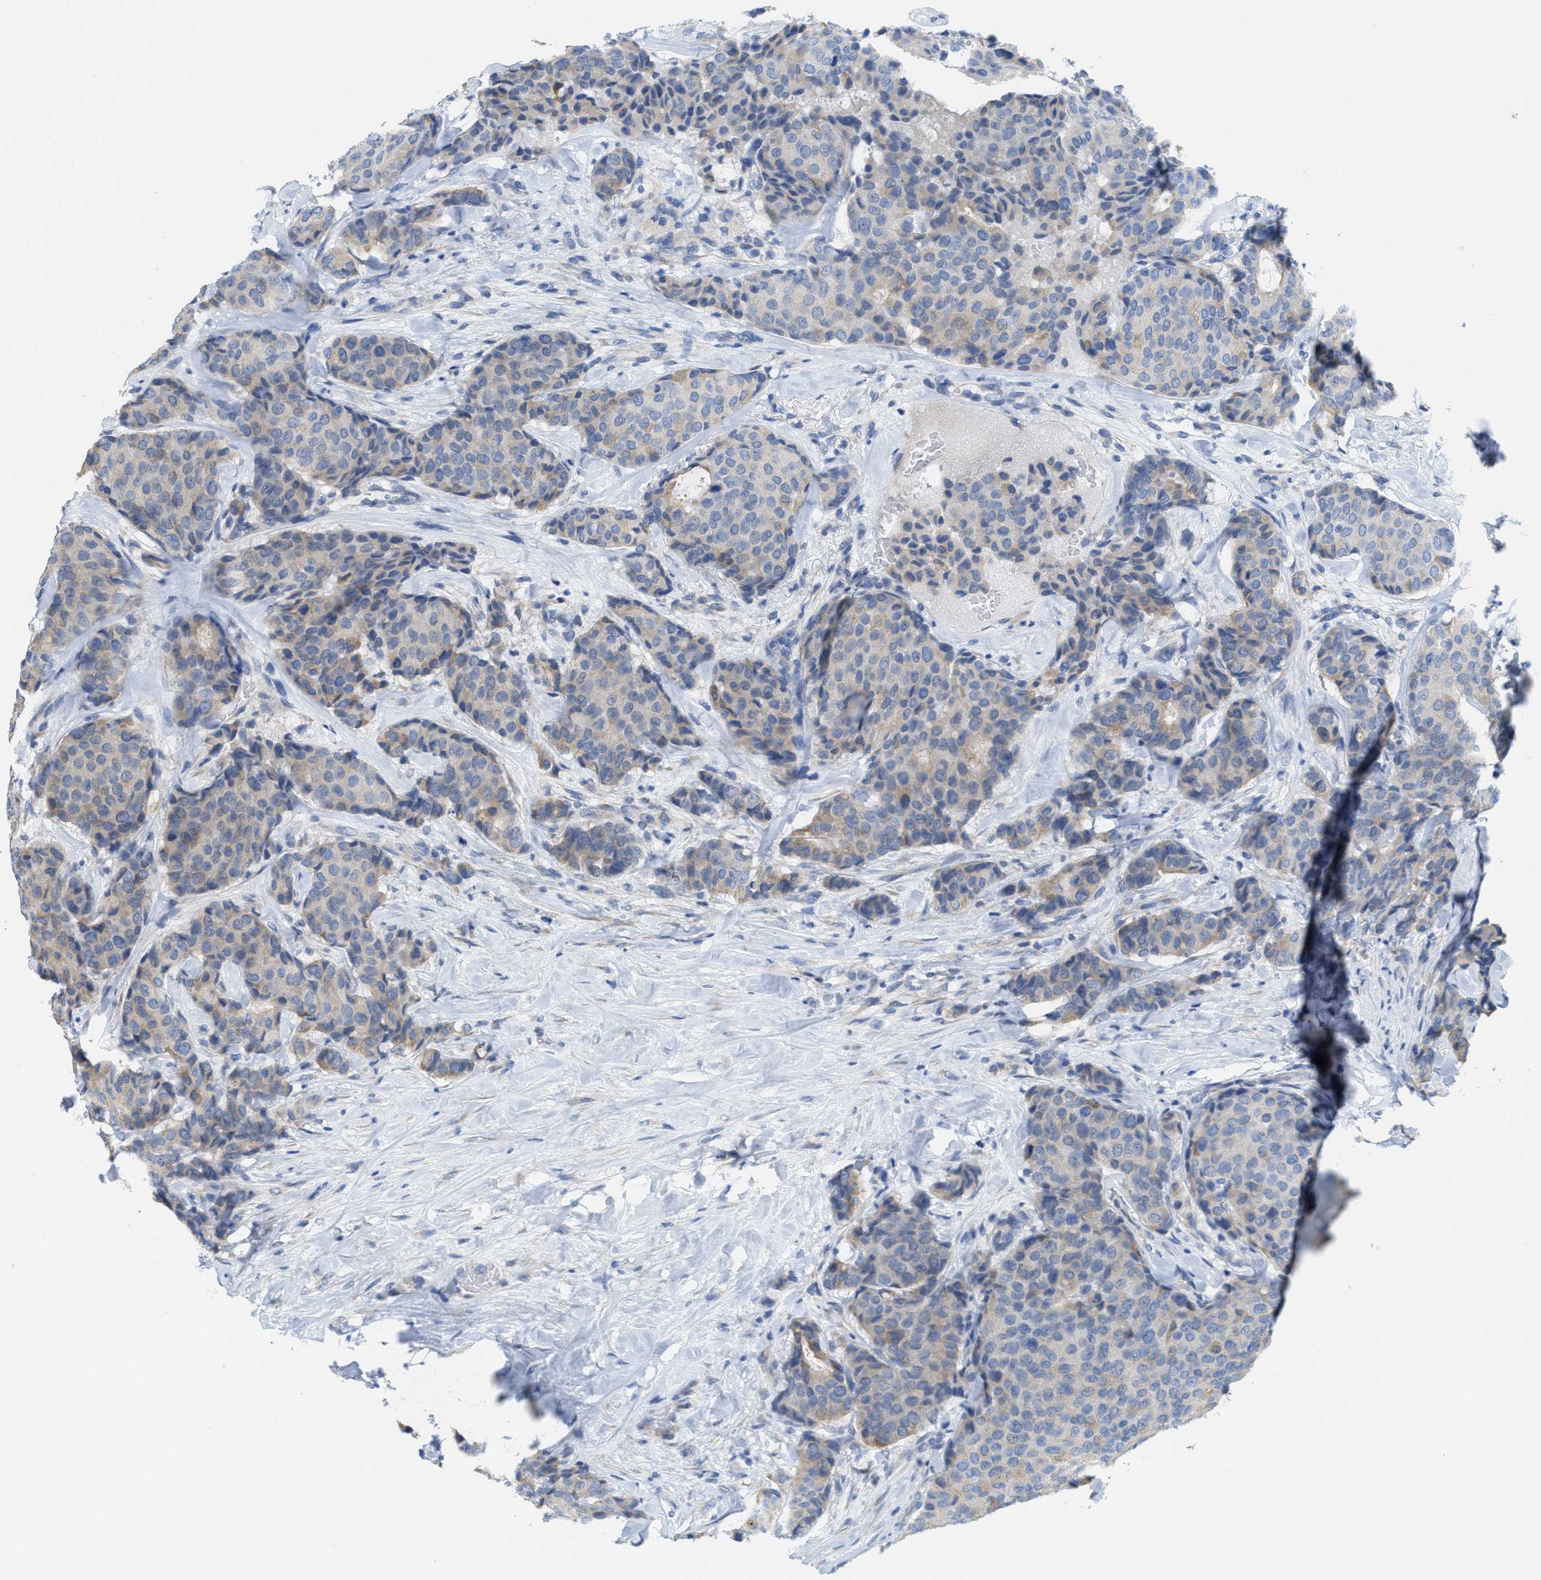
{"staining": {"intensity": "weak", "quantity": "<25%", "location": "cytoplasmic/membranous"}, "tissue": "breast cancer", "cell_type": "Tumor cells", "image_type": "cancer", "snomed": [{"axis": "morphology", "description": "Duct carcinoma"}, {"axis": "topography", "description": "Breast"}], "caption": "Breast intraductal carcinoma stained for a protein using immunohistochemistry (IHC) demonstrates no staining tumor cells.", "gene": "CPA2", "patient": {"sex": "female", "age": 75}}